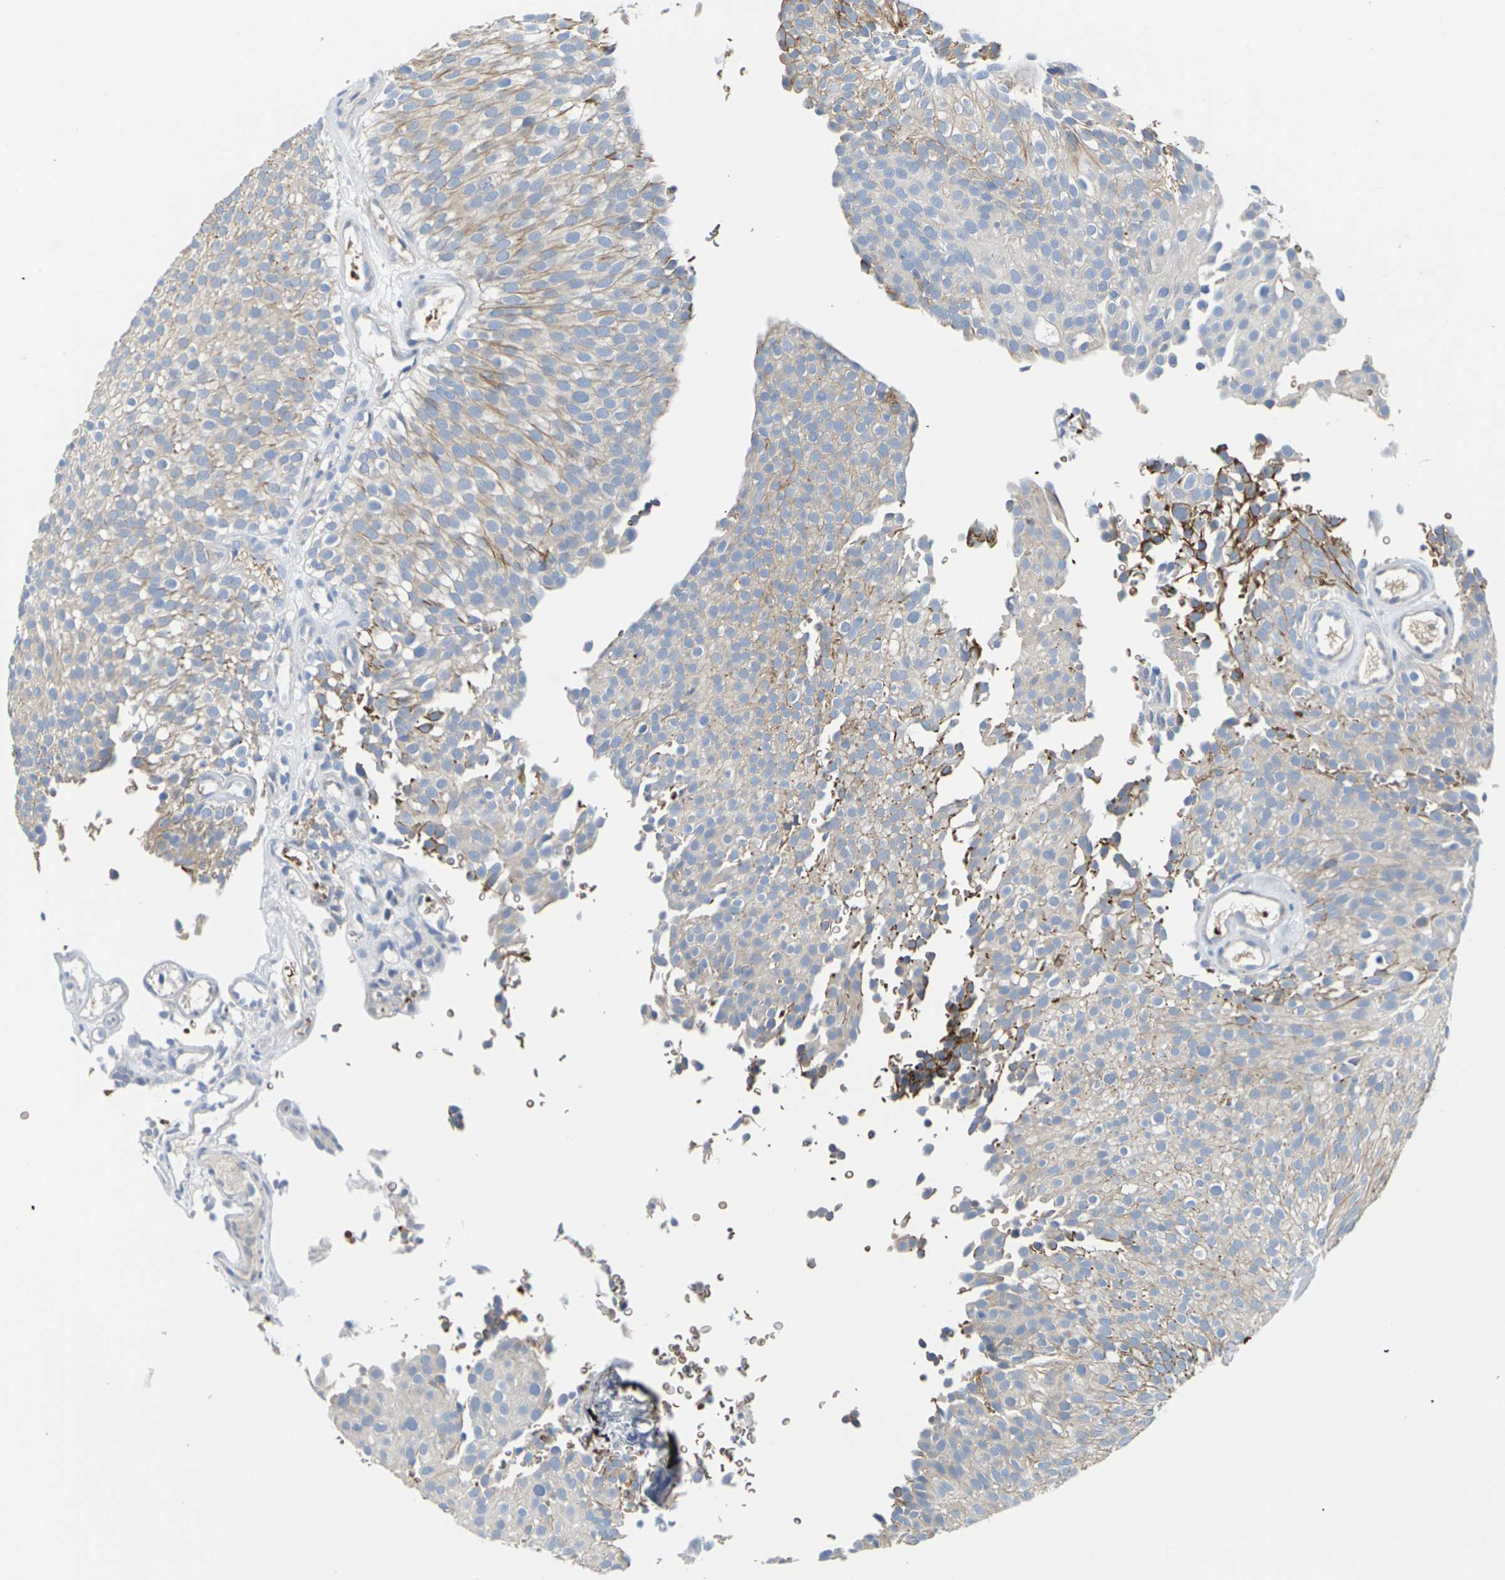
{"staining": {"intensity": "moderate", "quantity": ">75%", "location": "cytoplasmic/membranous"}, "tissue": "urothelial cancer", "cell_type": "Tumor cells", "image_type": "cancer", "snomed": [{"axis": "morphology", "description": "Urothelial carcinoma, Low grade"}, {"axis": "topography", "description": "Urinary bladder"}], "caption": "A medium amount of moderate cytoplasmic/membranous positivity is identified in approximately >75% of tumor cells in urothelial carcinoma (low-grade) tissue.", "gene": "TMCO4", "patient": {"sex": "male", "age": 78}}